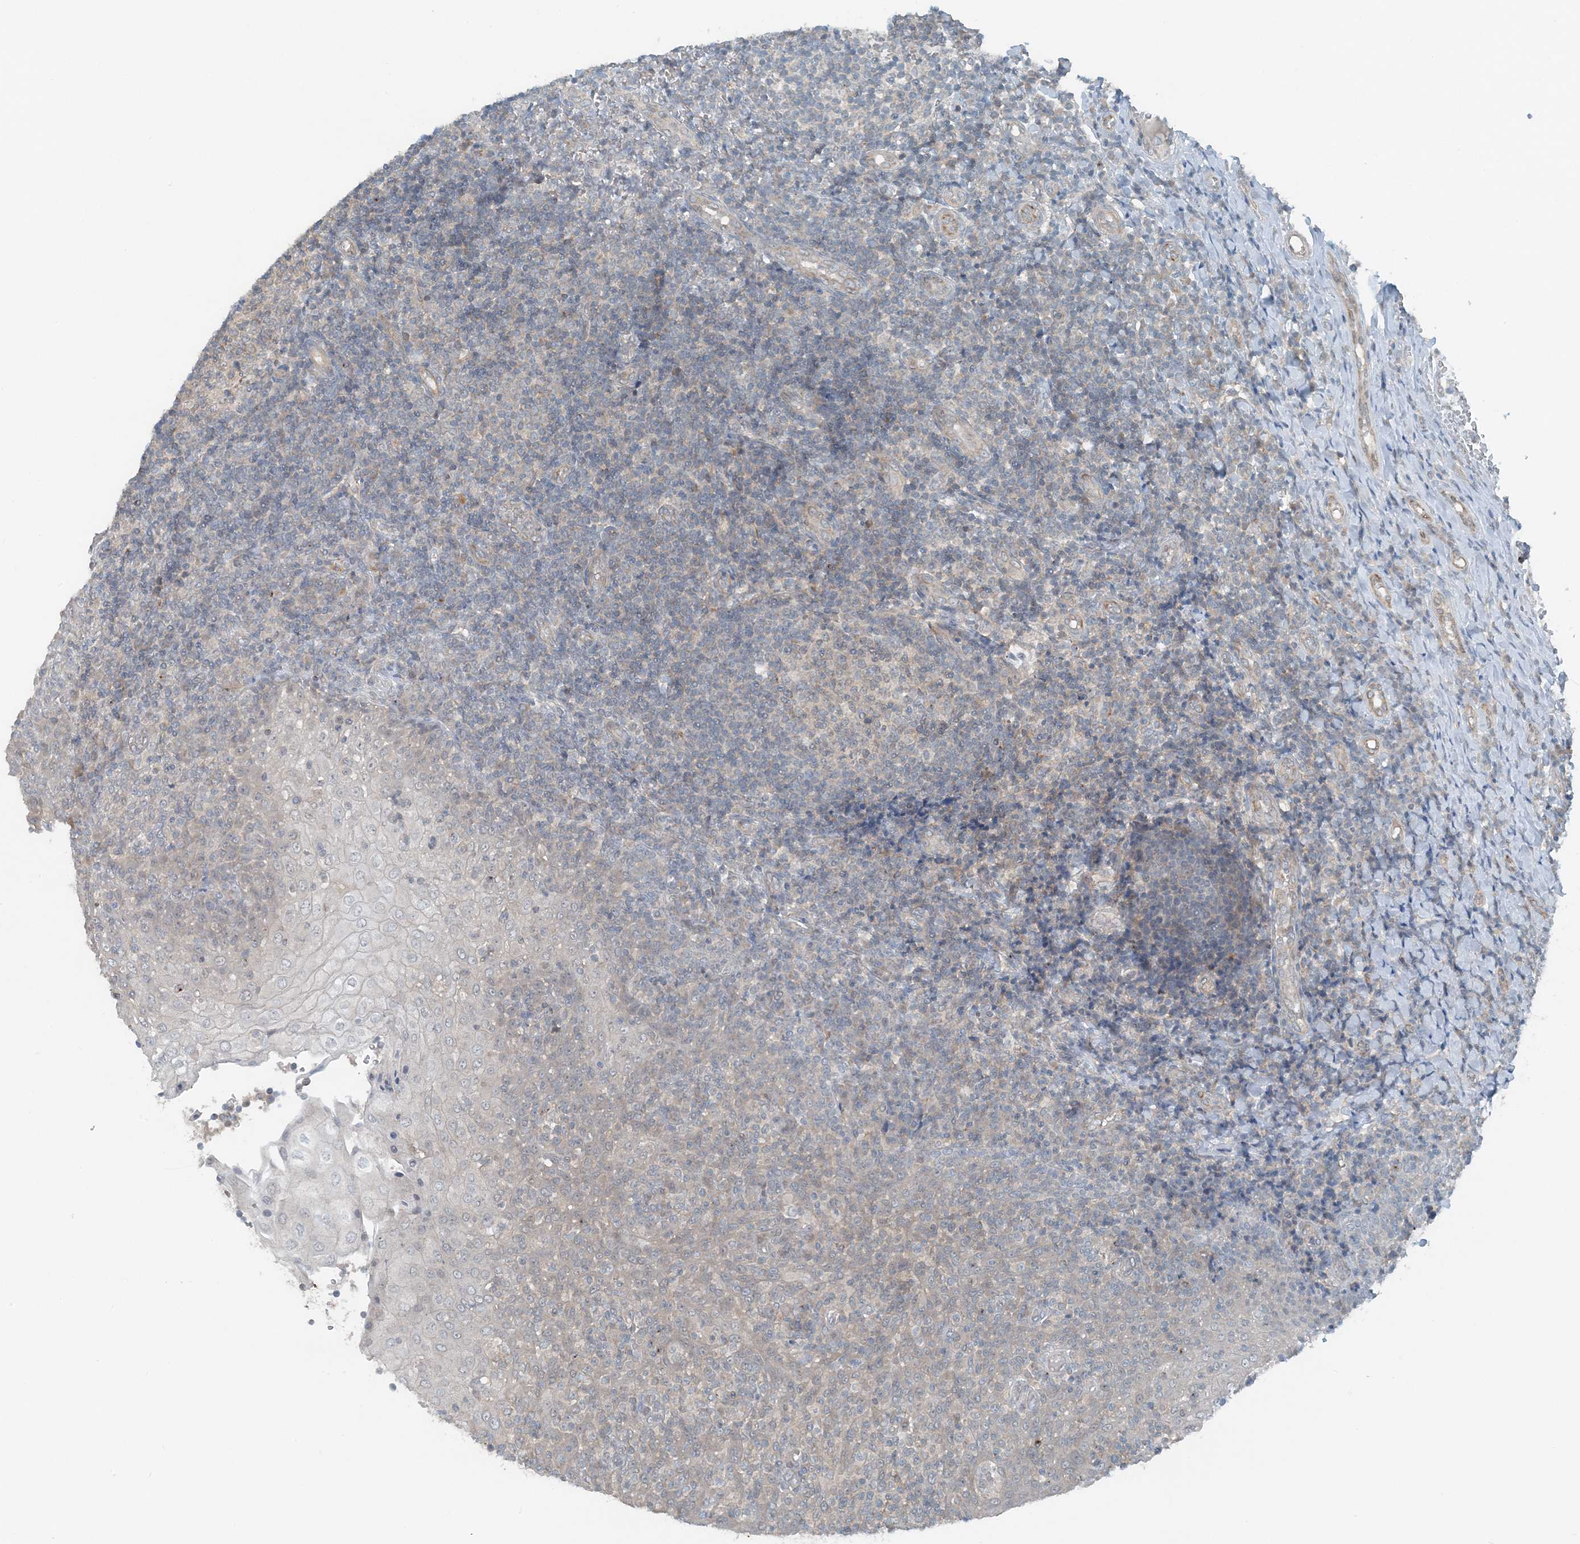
{"staining": {"intensity": "weak", "quantity": "25%-75%", "location": "cytoplasmic/membranous"}, "tissue": "tonsil", "cell_type": "Germinal center cells", "image_type": "normal", "snomed": [{"axis": "morphology", "description": "Normal tissue, NOS"}, {"axis": "topography", "description": "Tonsil"}], "caption": "A brown stain shows weak cytoplasmic/membranous staining of a protein in germinal center cells of unremarkable tonsil.", "gene": "MITD1", "patient": {"sex": "female", "age": 19}}